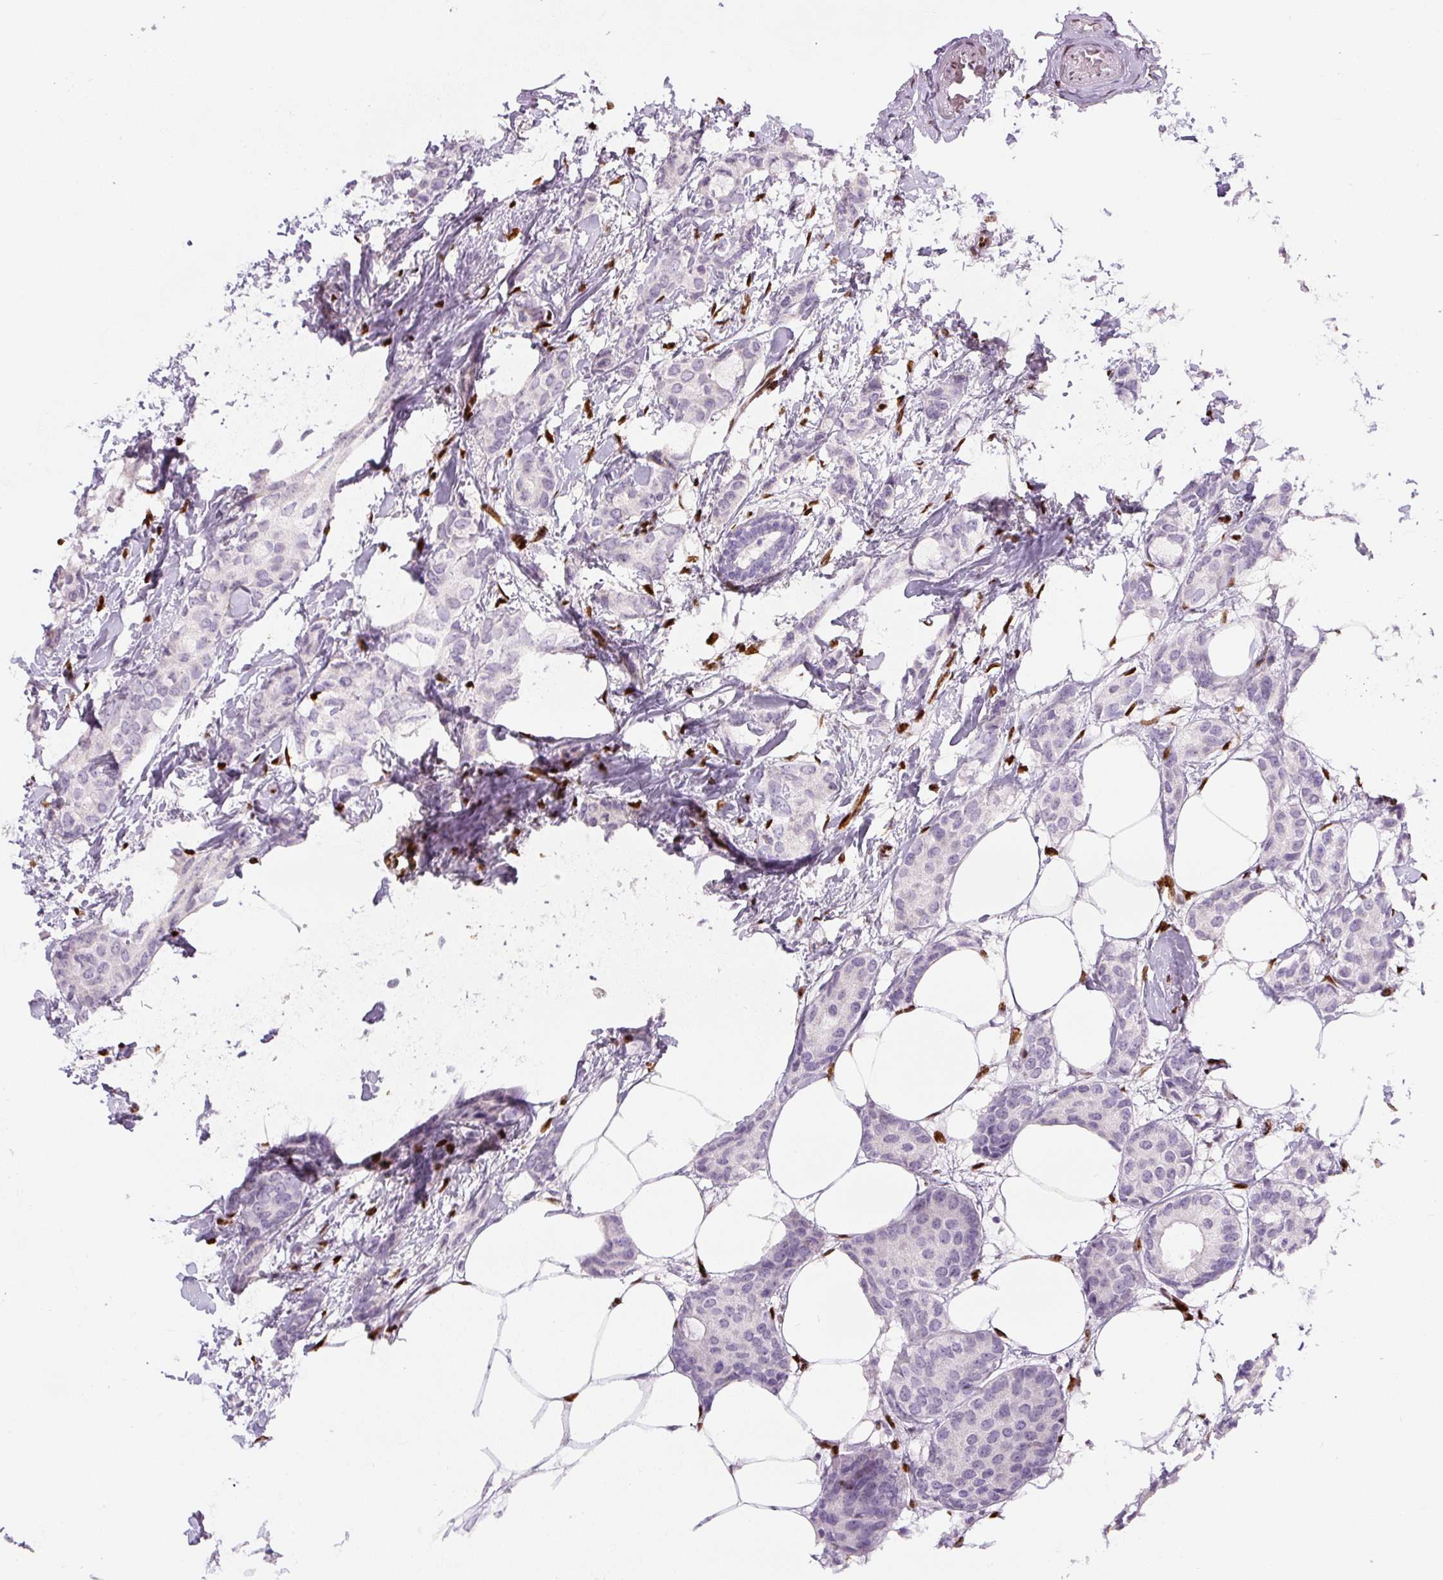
{"staining": {"intensity": "negative", "quantity": "none", "location": "none"}, "tissue": "breast cancer", "cell_type": "Tumor cells", "image_type": "cancer", "snomed": [{"axis": "morphology", "description": "Duct carcinoma"}, {"axis": "topography", "description": "Breast"}], "caption": "Immunohistochemical staining of breast cancer exhibits no significant positivity in tumor cells.", "gene": "ZEB1", "patient": {"sex": "female", "age": 73}}